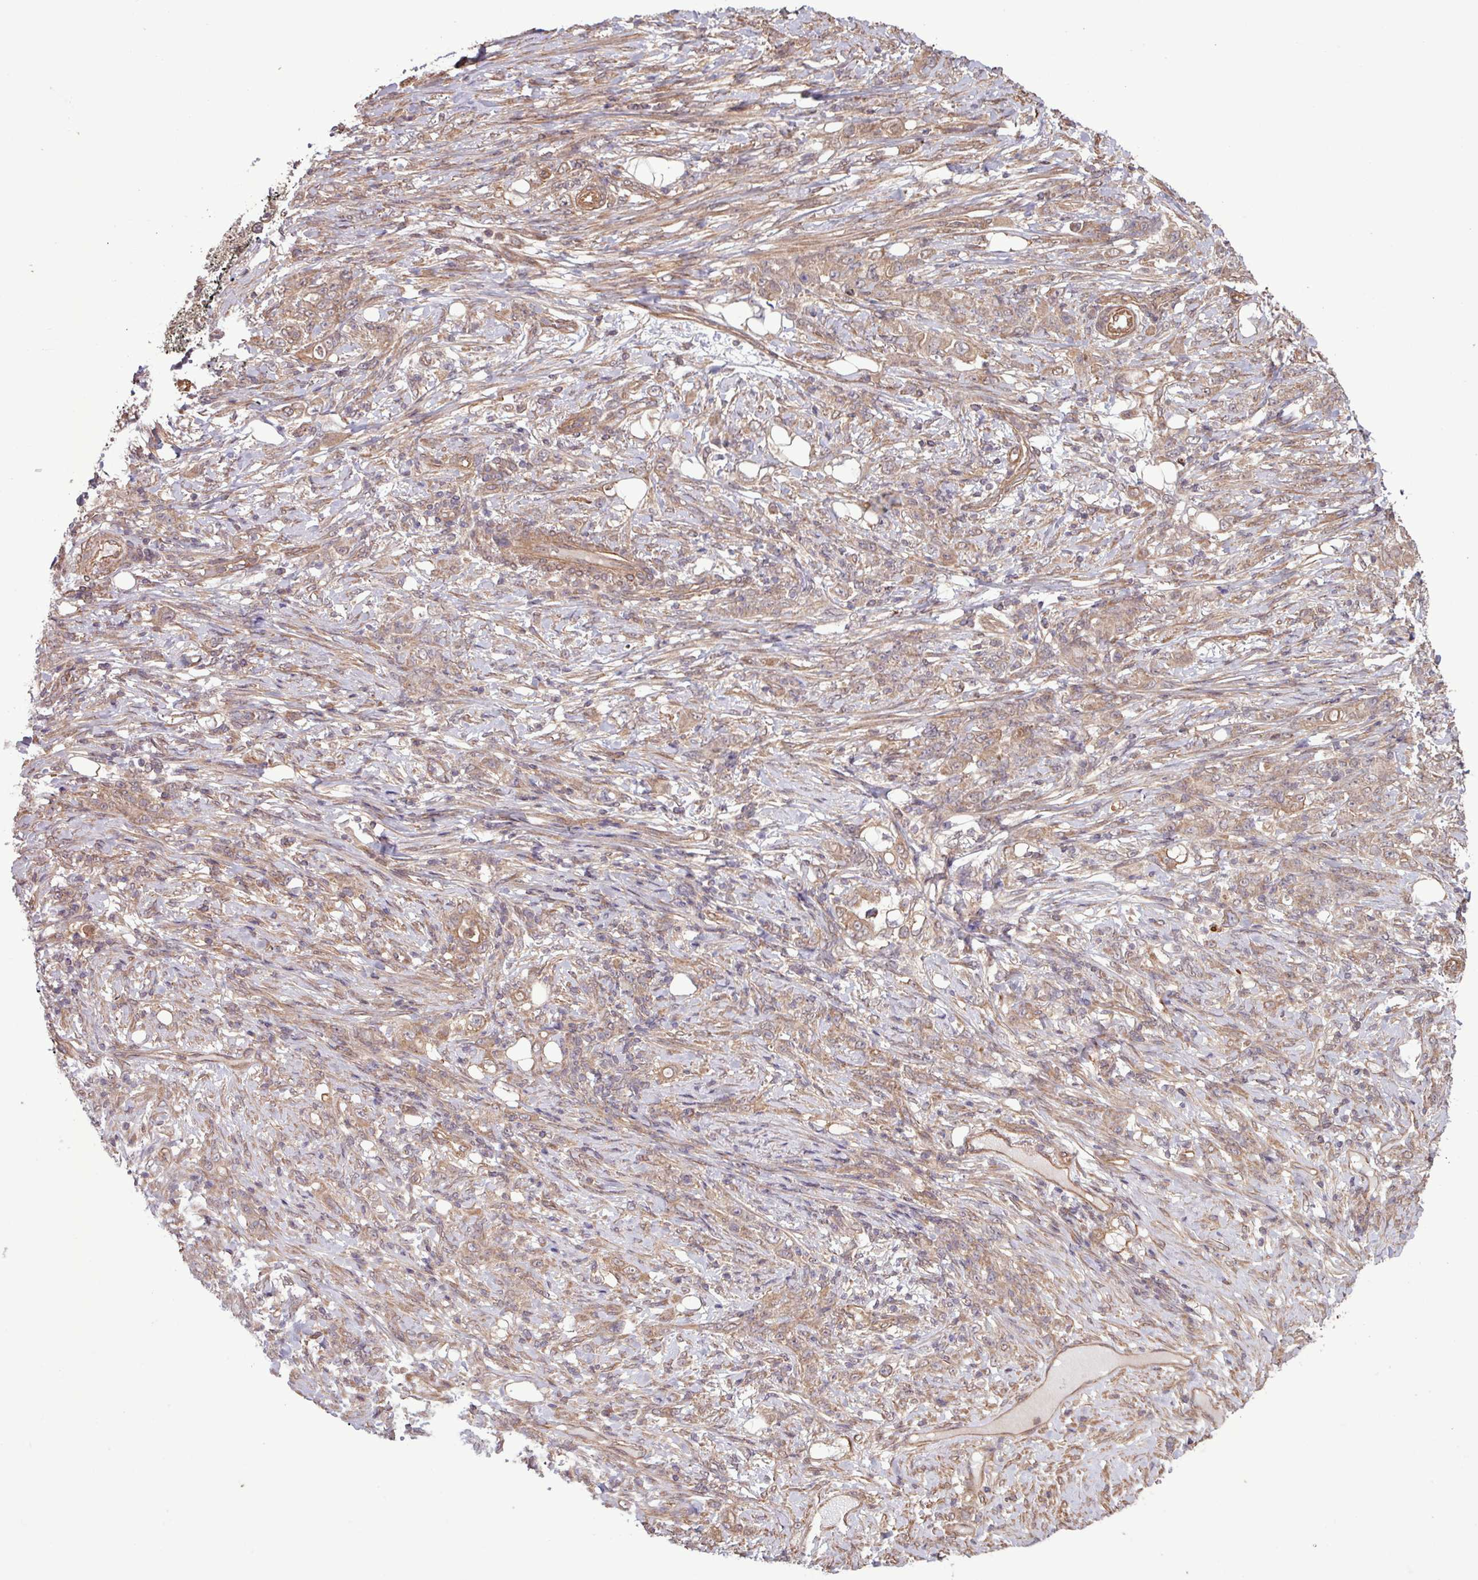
{"staining": {"intensity": "weak", "quantity": ">75%", "location": "cytoplasmic/membranous"}, "tissue": "stomach cancer", "cell_type": "Tumor cells", "image_type": "cancer", "snomed": [{"axis": "morphology", "description": "Adenocarcinoma, NOS"}, {"axis": "topography", "description": "Stomach"}], "caption": "Immunohistochemical staining of adenocarcinoma (stomach) reveals low levels of weak cytoplasmic/membranous protein expression in about >75% of tumor cells. (DAB (3,3'-diaminobenzidine) IHC with brightfield microscopy, high magnification).", "gene": "TRABD2A", "patient": {"sex": "female", "age": 79}}